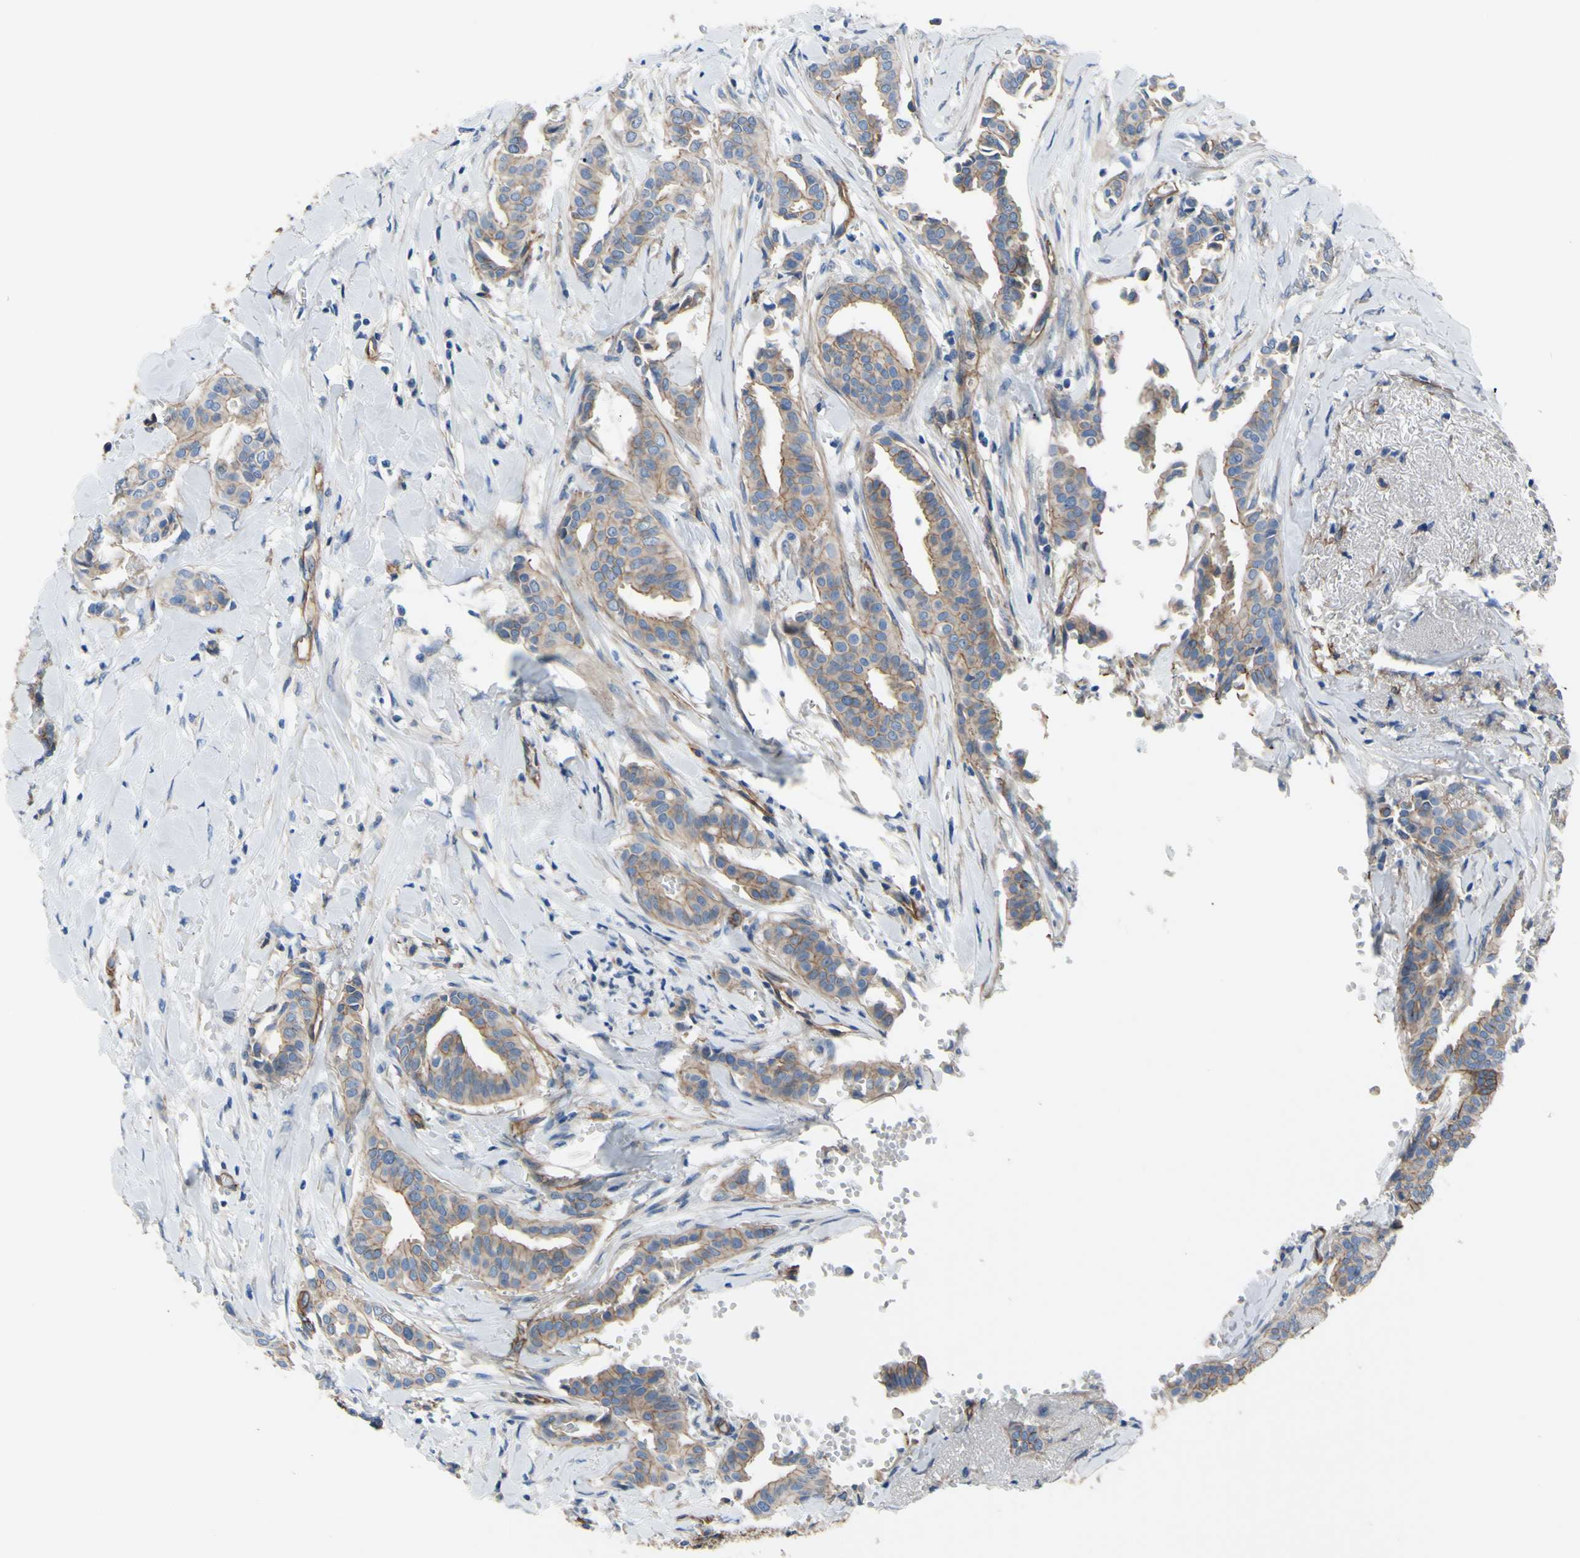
{"staining": {"intensity": "moderate", "quantity": ">75%", "location": "cytoplasmic/membranous"}, "tissue": "head and neck cancer", "cell_type": "Tumor cells", "image_type": "cancer", "snomed": [{"axis": "morphology", "description": "Adenocarcinoma, NOS"}, {"axis": "topography", "description": "Salivary gland"}, {"axis": "topography", "description": "Head-Neck"}], "caption": "Head and neck adenocarcinoma stained for a protein (brown) exhibits moderate cytoplasmic/membranous positive staining in approximately >75% of tumor cells.", "gene": "TPBG", "patient": {"sex": "female", "age": 59}}